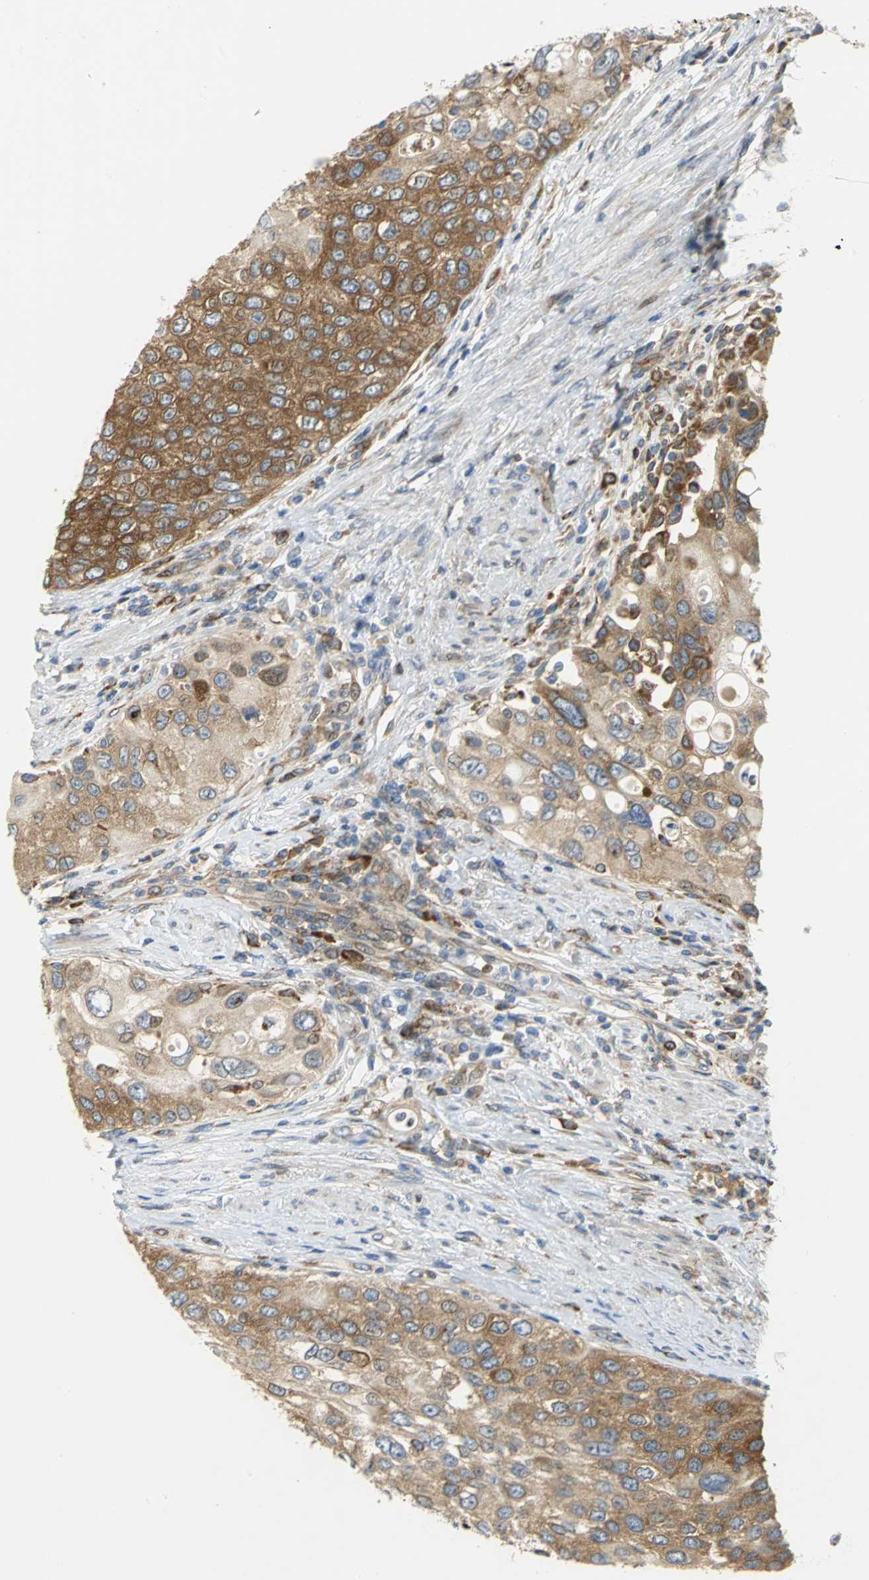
{"staining": {"intensity": "moderate", "quantity": ">75%", "location": "cytoplasmic/membranous"}, "tissue": "urothelial cancer", "cell_type": "Tumor cells", "image_type": "cancer", "snomed": [{"axis": "morphology", "description": "Urothelial carcinoma, High grade"}, {"axis": "topography", "description": "Urinary bladder"}], "caption": "Immunohistochemistry photomicrograph of neoplastic tissue: urothelial cancer stained using IHC reveals medium levels of moderate protein expression localized specifically in the cytoplasmic/membranous of tumor cells, appearing as a cytoplasmic/membranous brown color.", "gene": "YBX1", "patient": {"sex": "female", "age": 56}}